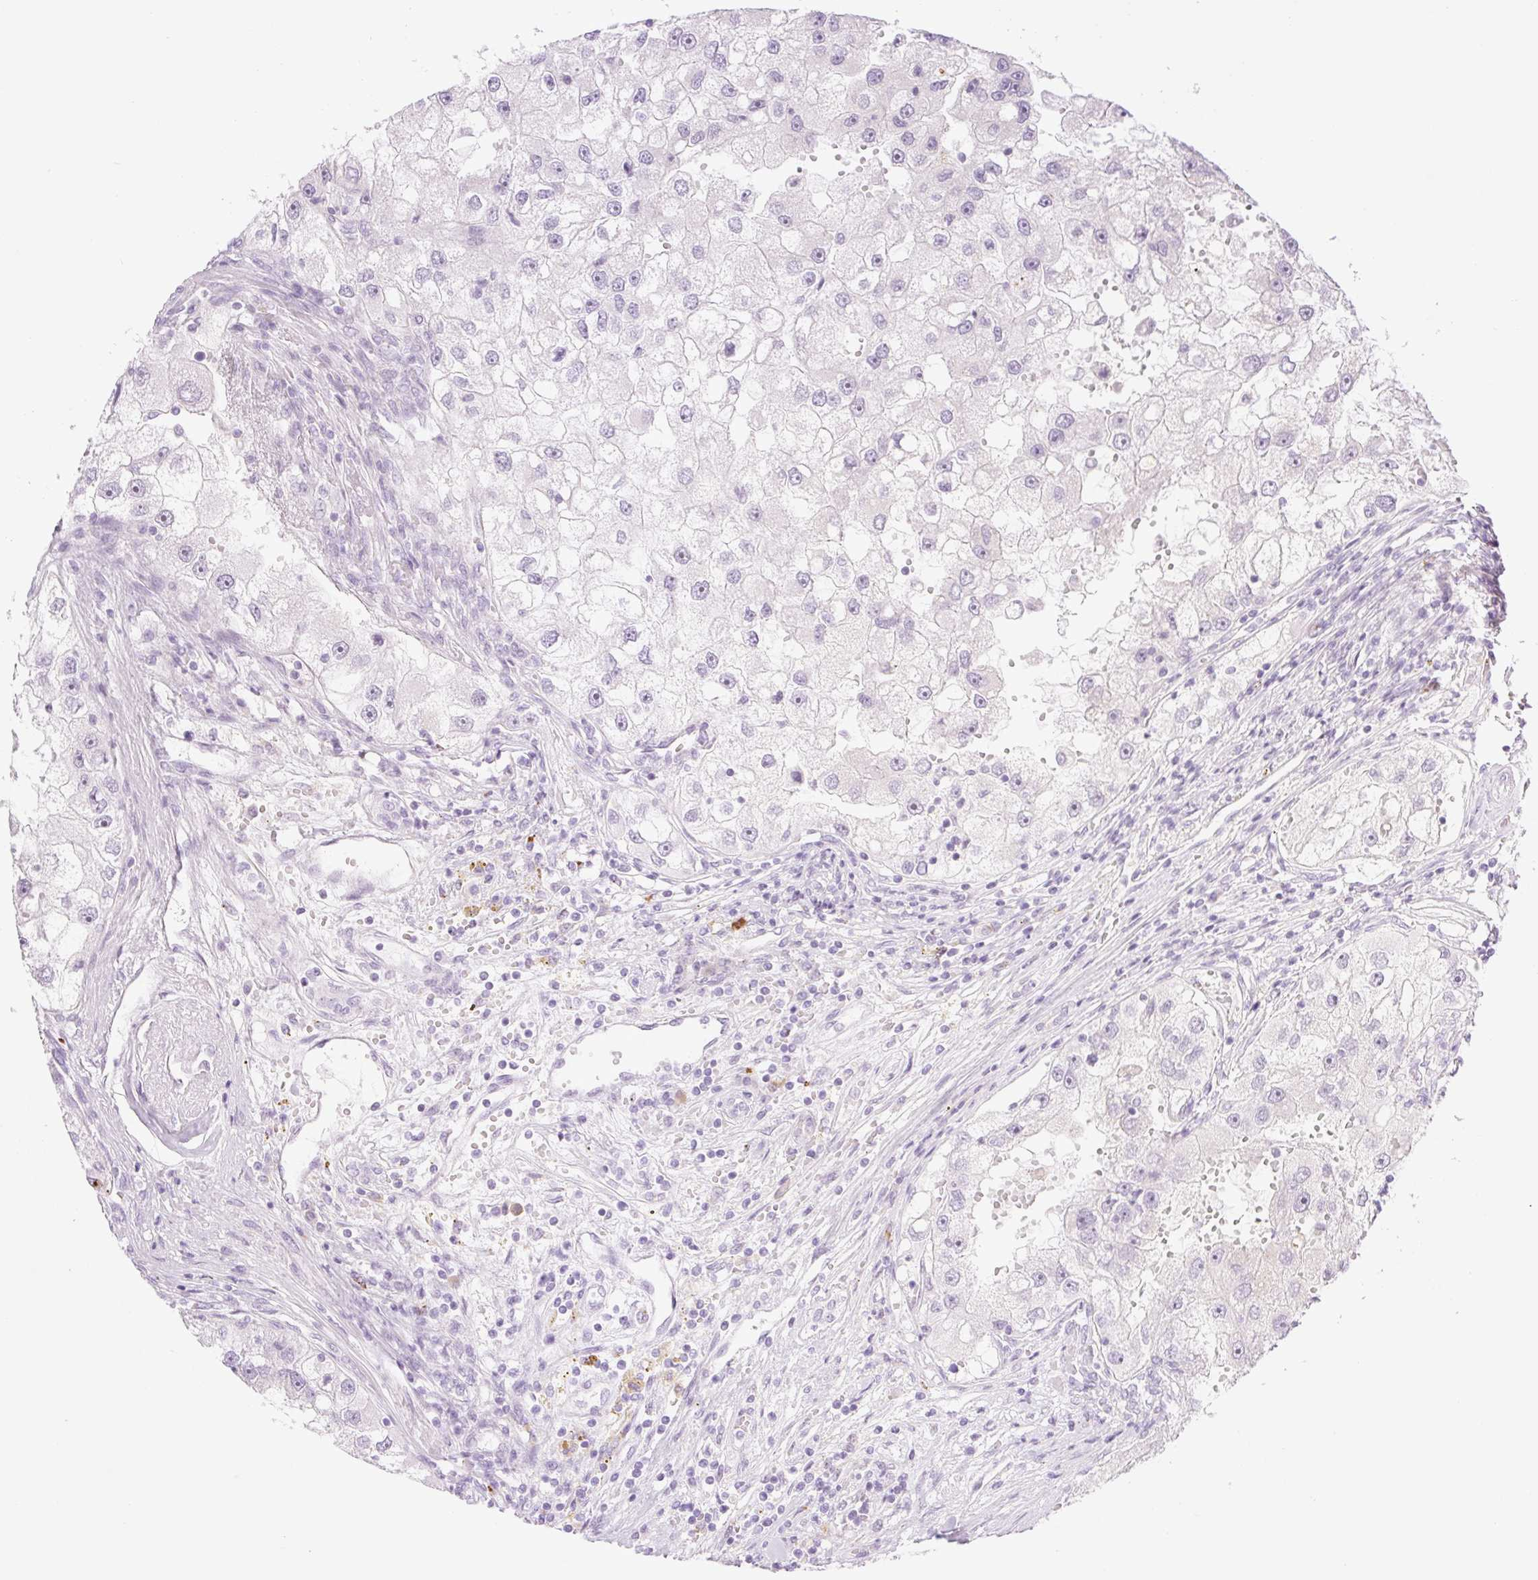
{"staining": {"intensity": "negative", "quantity": "none", "location": "none"}, "tissue": "renal cancer", "cell_type": "Tumor cells", "image_type": "cancer", "snomed": [{"axis": "morphology", "description": "Adenocarcinoma, NOS"}, {"axis": "topography", "description": "Kidney"}], "caption": "IHC of adenocarcinoma (renal) demonstrates no staining in tumor cells.", "gene": "SPRYD4", "patient": {"sex": "male", "age": 63}}